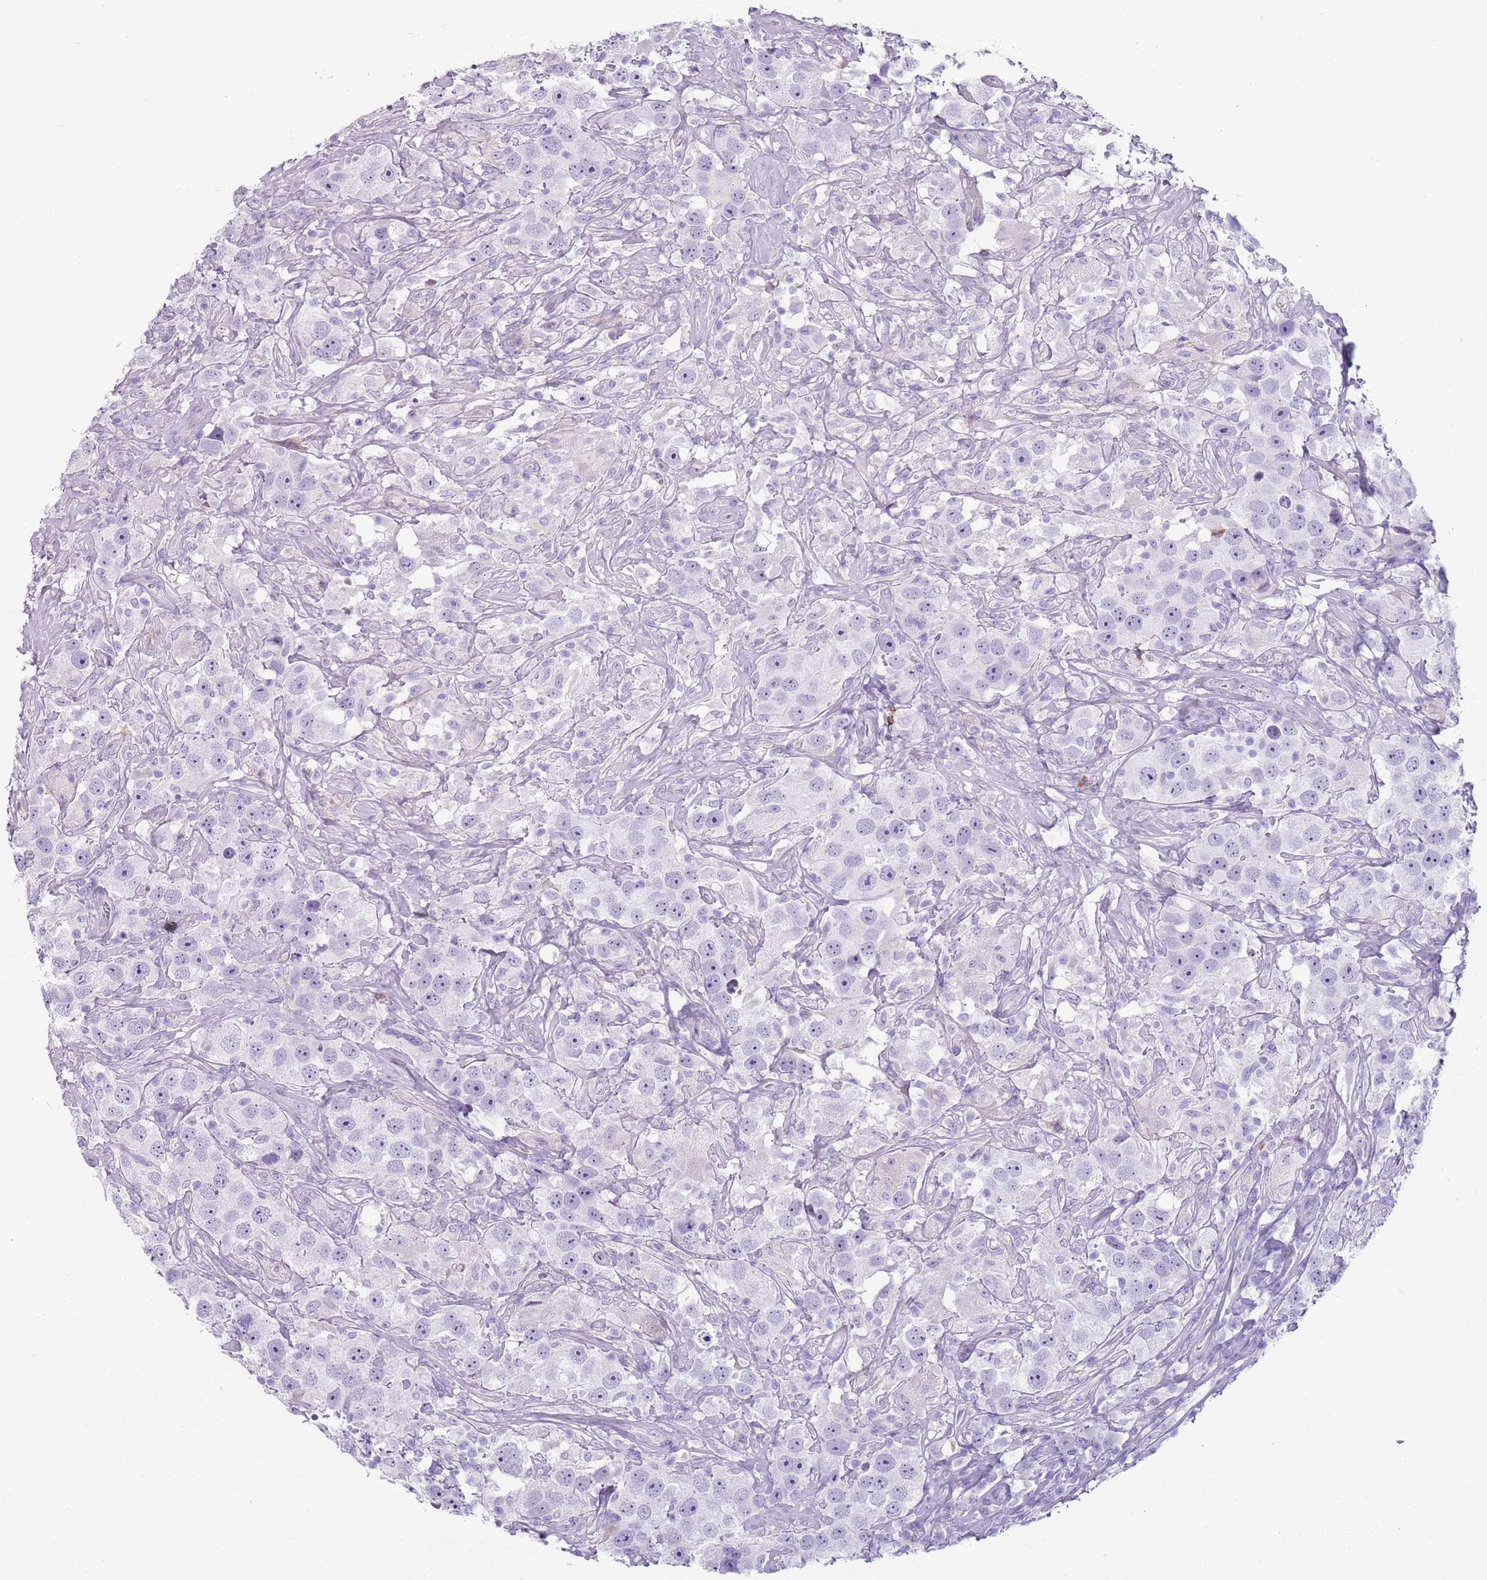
{"staining": {"intensity": "negative", "quantity": "none", "location": "none"}, "tissue": "testis cancer", "cell_type": "Tumor cells", "image_type": "cancer", "snomed": [{"axis": "morphology", "description": "Seminoma, NOS"}, {"axis": "topography", "description": "Testis"}], "caption": "Tumor cells are negative for protein expression in human testis cancer.", "gene": "CD177", "patient": {"sex": "male", "age": 49}}